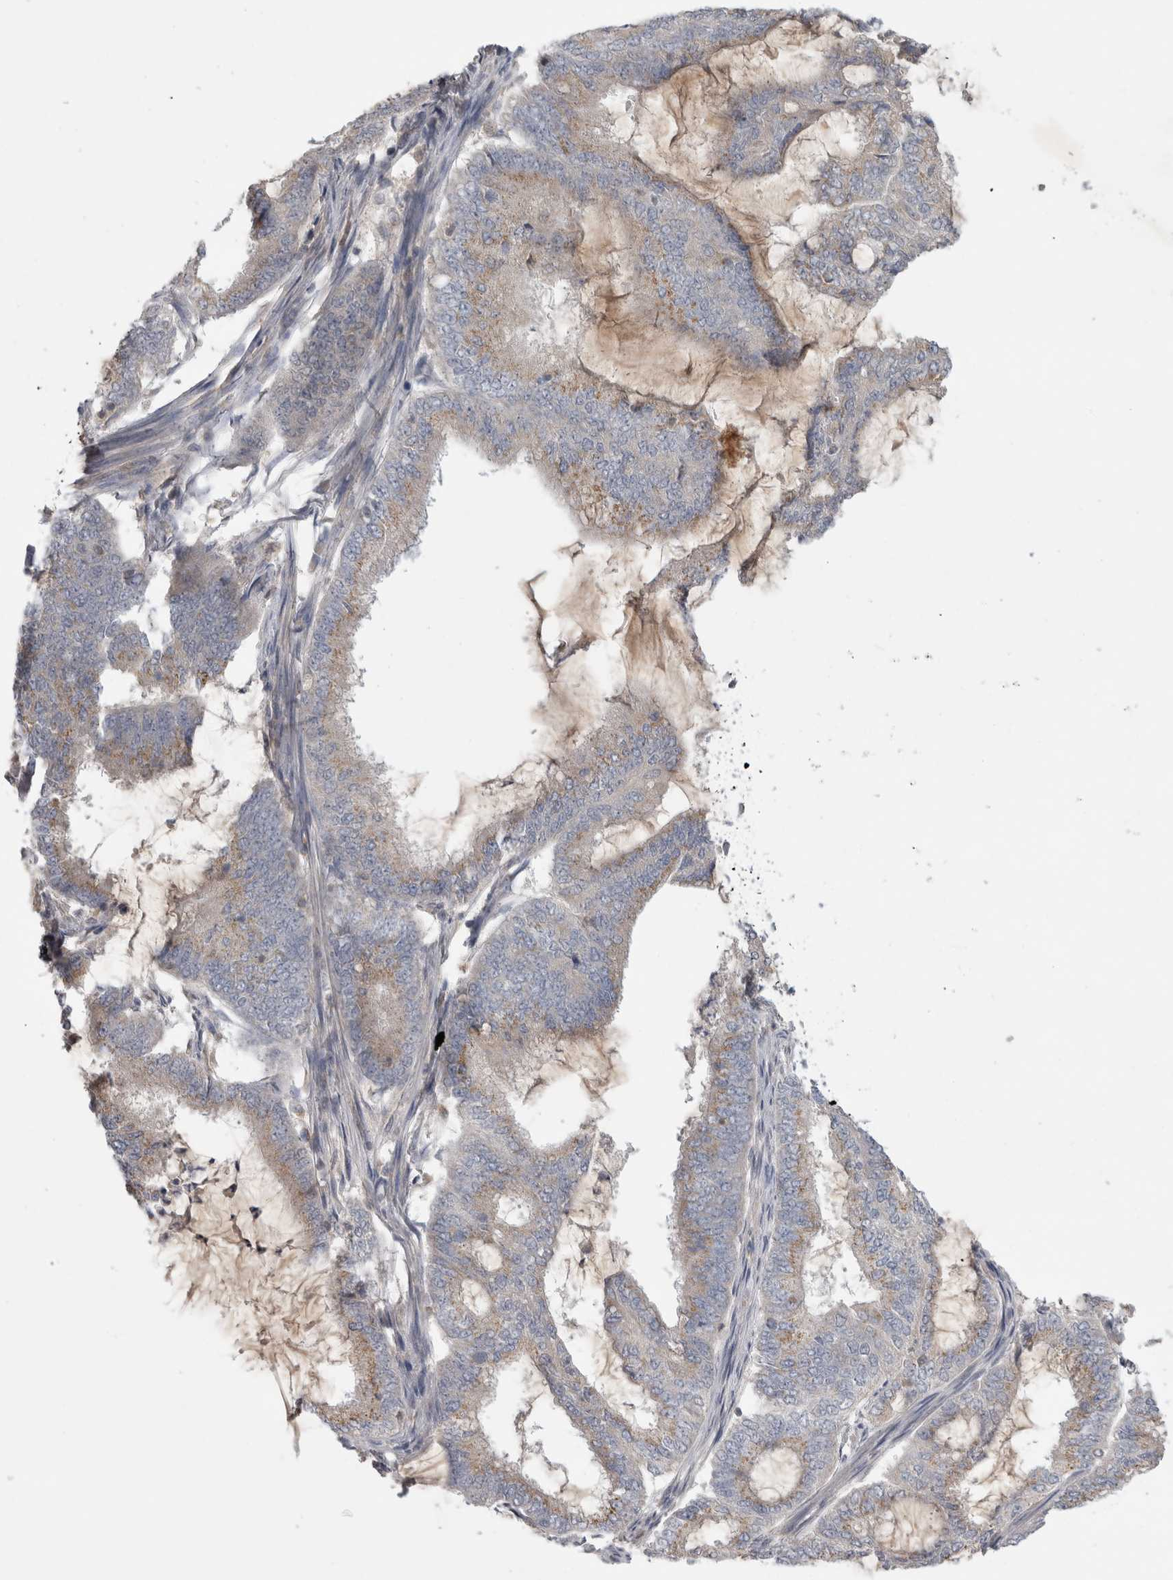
{"staining": {"intensity": "weak", "quantity": "25%-75%", "location": "cytoplasmic/membranous"}, "tissue": "endometrial cancer", "cell_type": "Tumor cells", "image_type": "cancer", "snomed": [{"axis": "morphology", "description": "Adenocarcinoma, NOS"}, {"axis": "topography", "description": "Endometrium"}], "caption": "Immunohistochemical staining of human endometrial cancer (adenocarcinoma) demonstrates low levels of weak cytoplasmic/membranous protein expression in approximately 25%-75% of tumor cells.", "gene": "SRD5A3", "patient": {"sex": "female", "age": 49}}